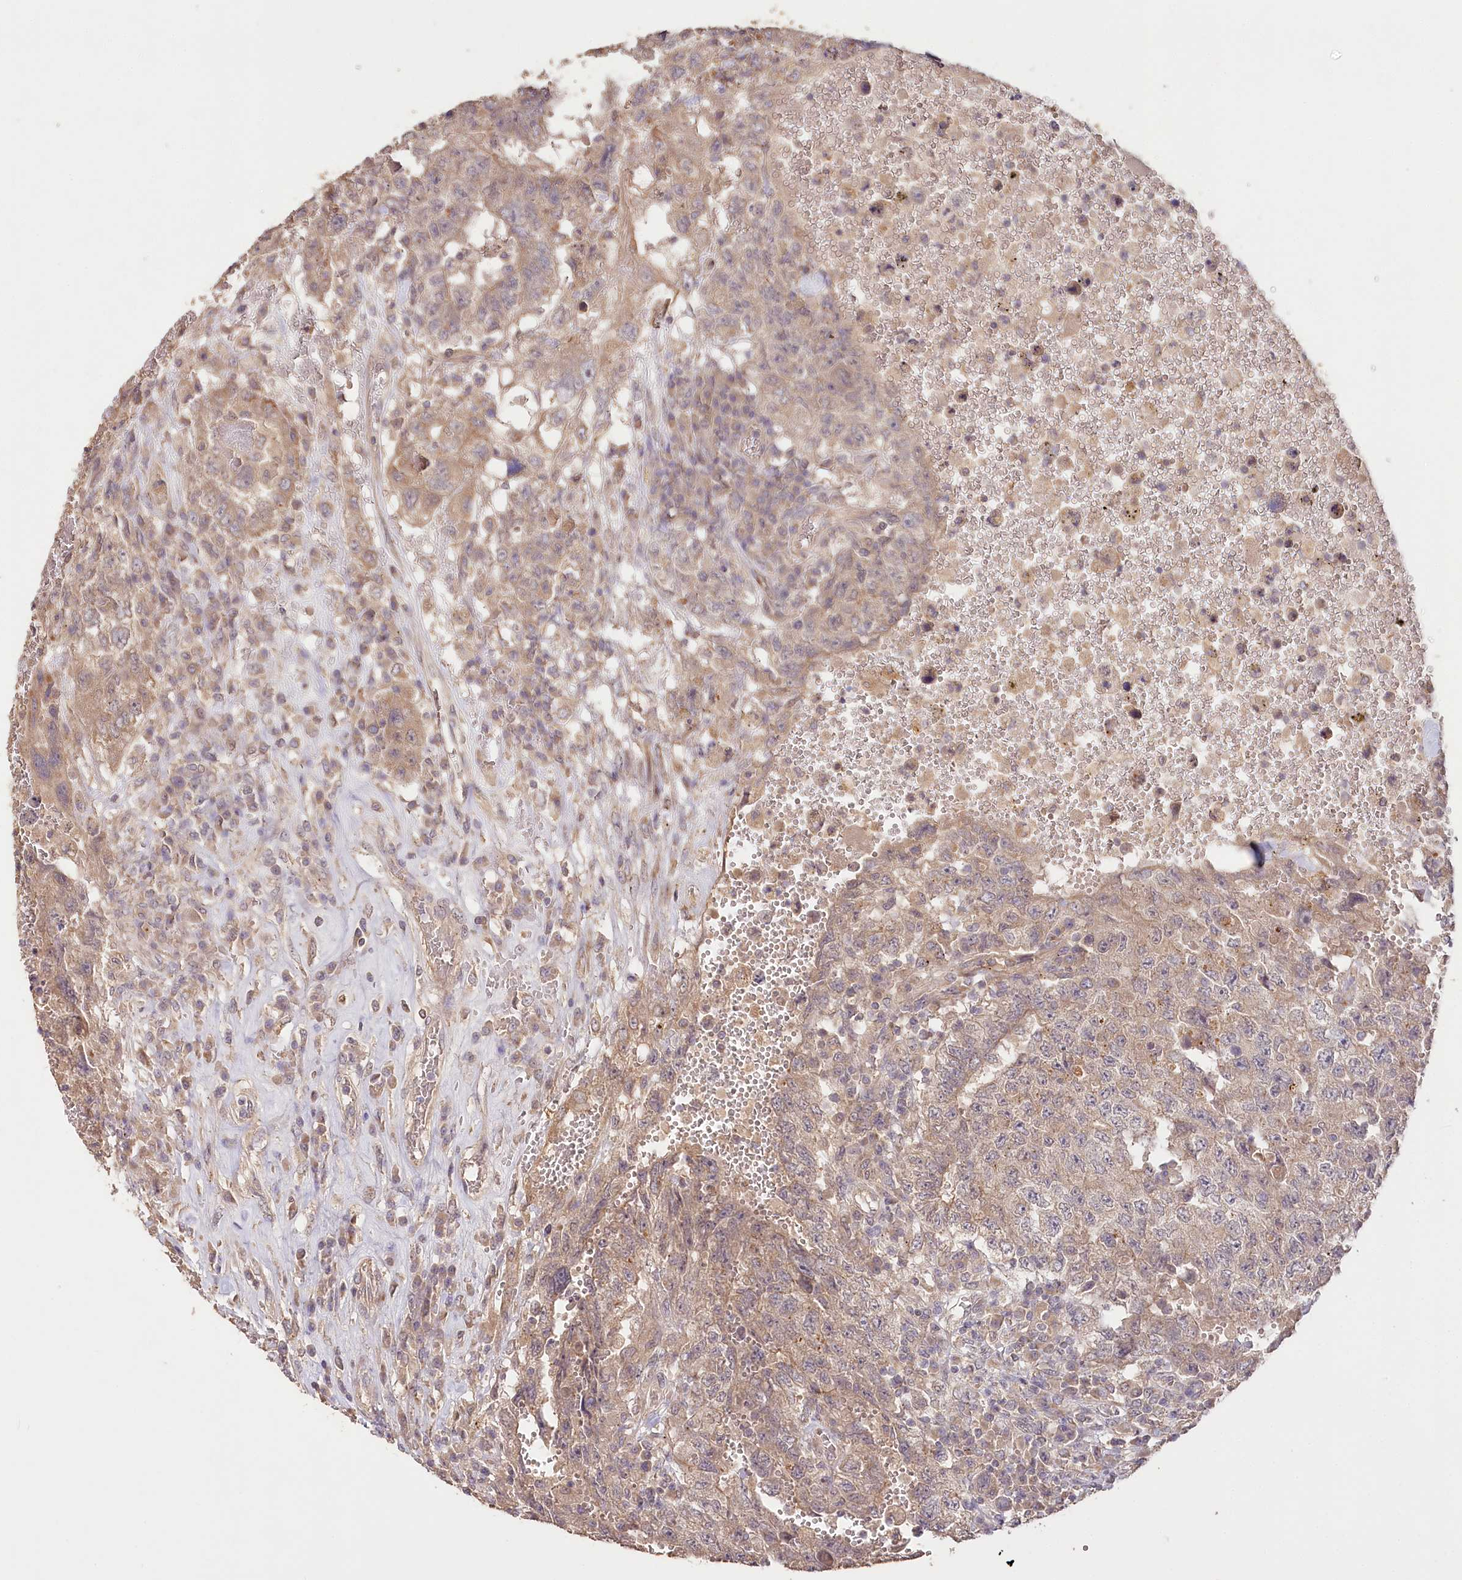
{"staining": {"intensity": "moderate", "quantity": ">75%", "location": "cytoplasmic/membranous"}, "tissue": "testis cancer", "cell_type": "Tumor cells", "image_type": "cancer", "snomed": [{"axis": "morphology", "description": "Carcinoma, Embryonal, NOS"}, {"axis": "topography", "description": "Testis"}], "caption": "Protein staining by immunohistochemistry reveals moderate cytoplasmic/membranous expression in about >75% of tumor cells in testis cancer (embryonal carcinoma).", "gene": "IRAK1BP1", "patient": {"sex": "male", "age": 26}}